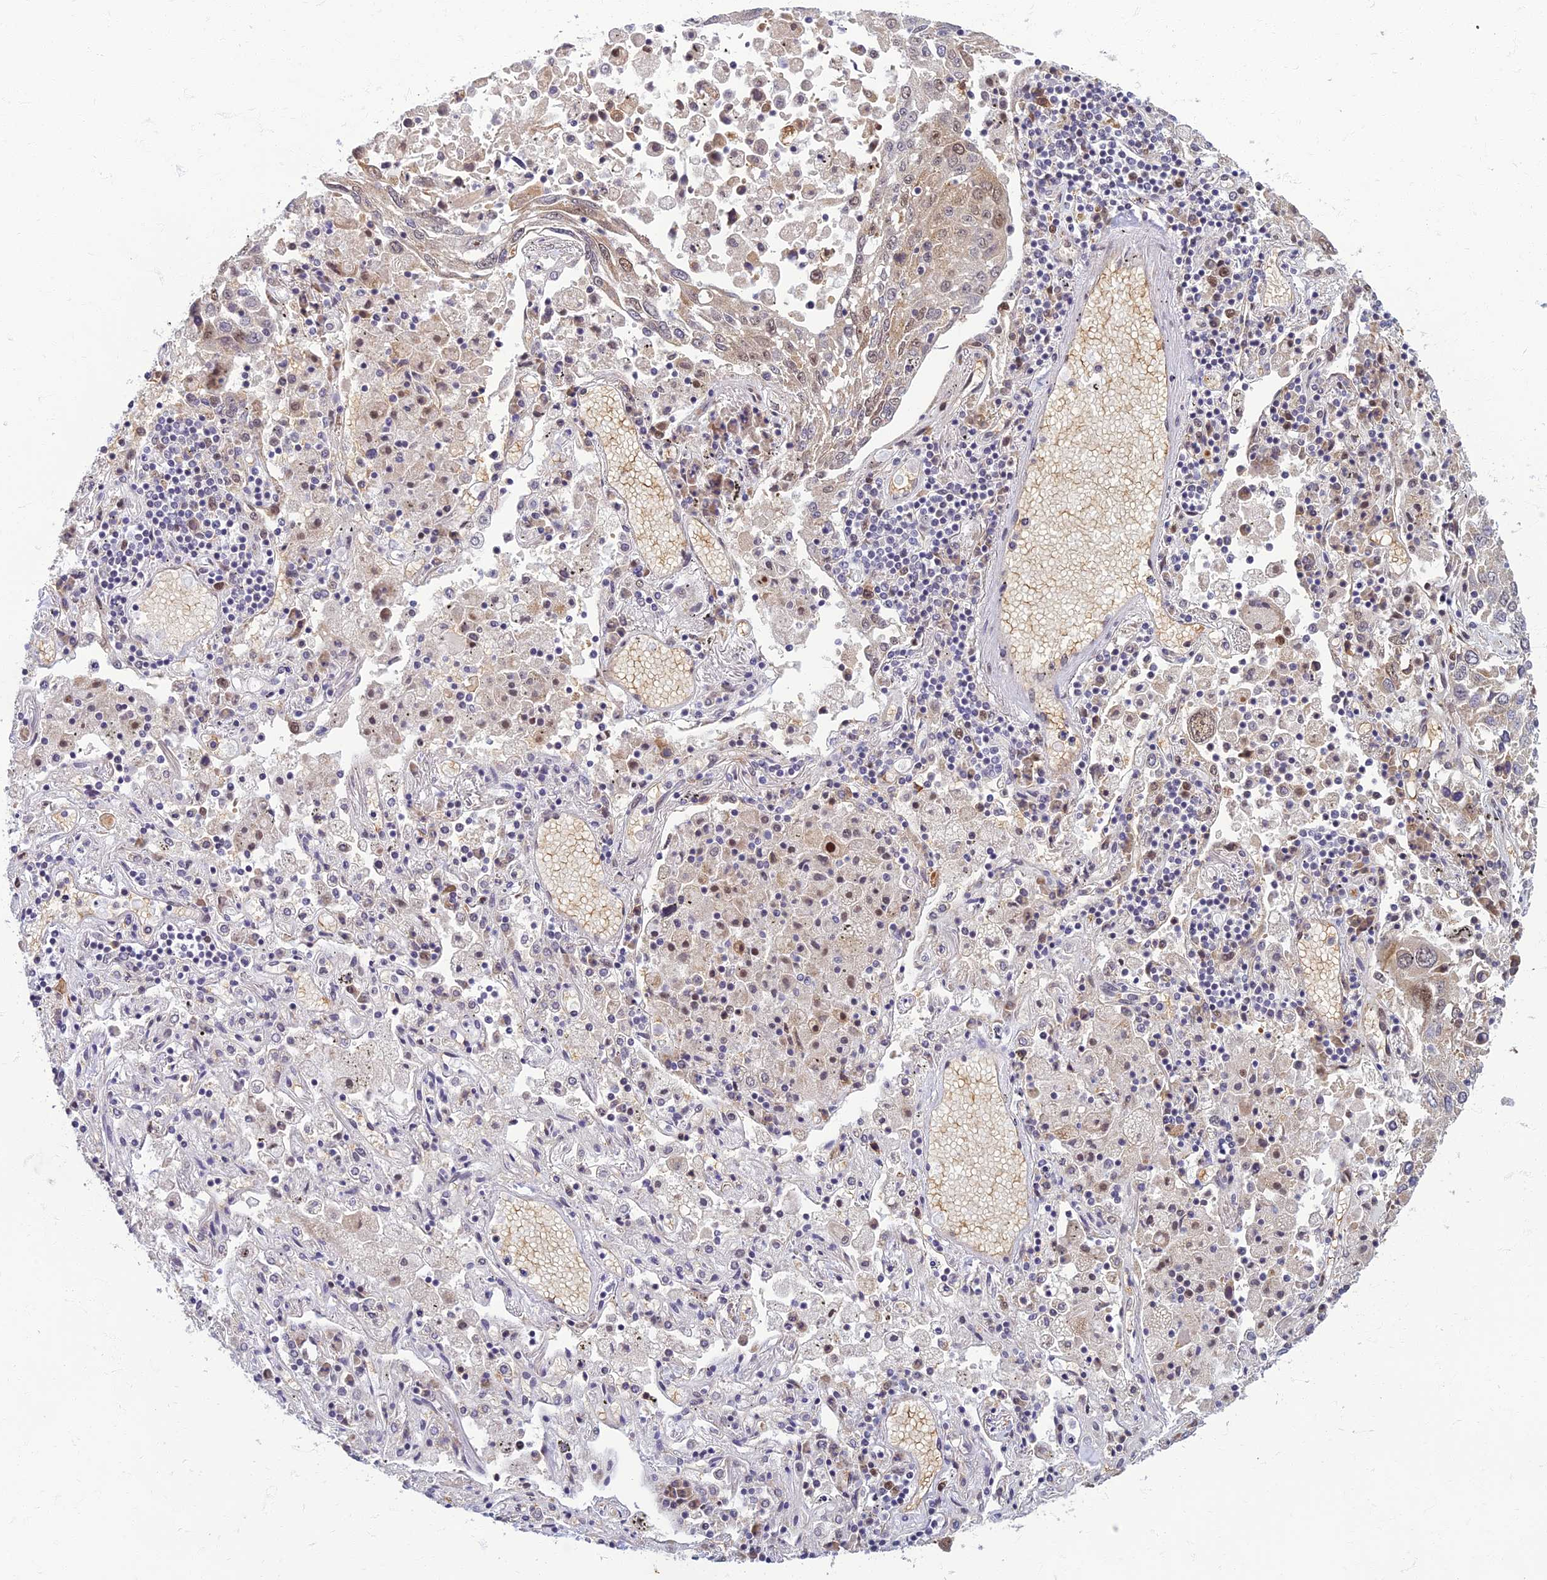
{"staining": {"intensity": "weak", "quantity": "<25%", "location": "nuclear"}, "tissue": "lung cancer", "cell_type": "Tumor cells", "image_type": "cancer", "snomed": [{"axis": "morphology", "description": "Squamous cell carcinoma, NOS"}, {"axis": "topography", "description": "Lung"}], "caption": "This is a histopathology image of immunohistochemistry (IHC) staining of lung cancer (squamous cell carcinoma), which shows no staining in tumor cells.", "gene": "EARS2", "patient": {"sex": "male", "age": 65}}